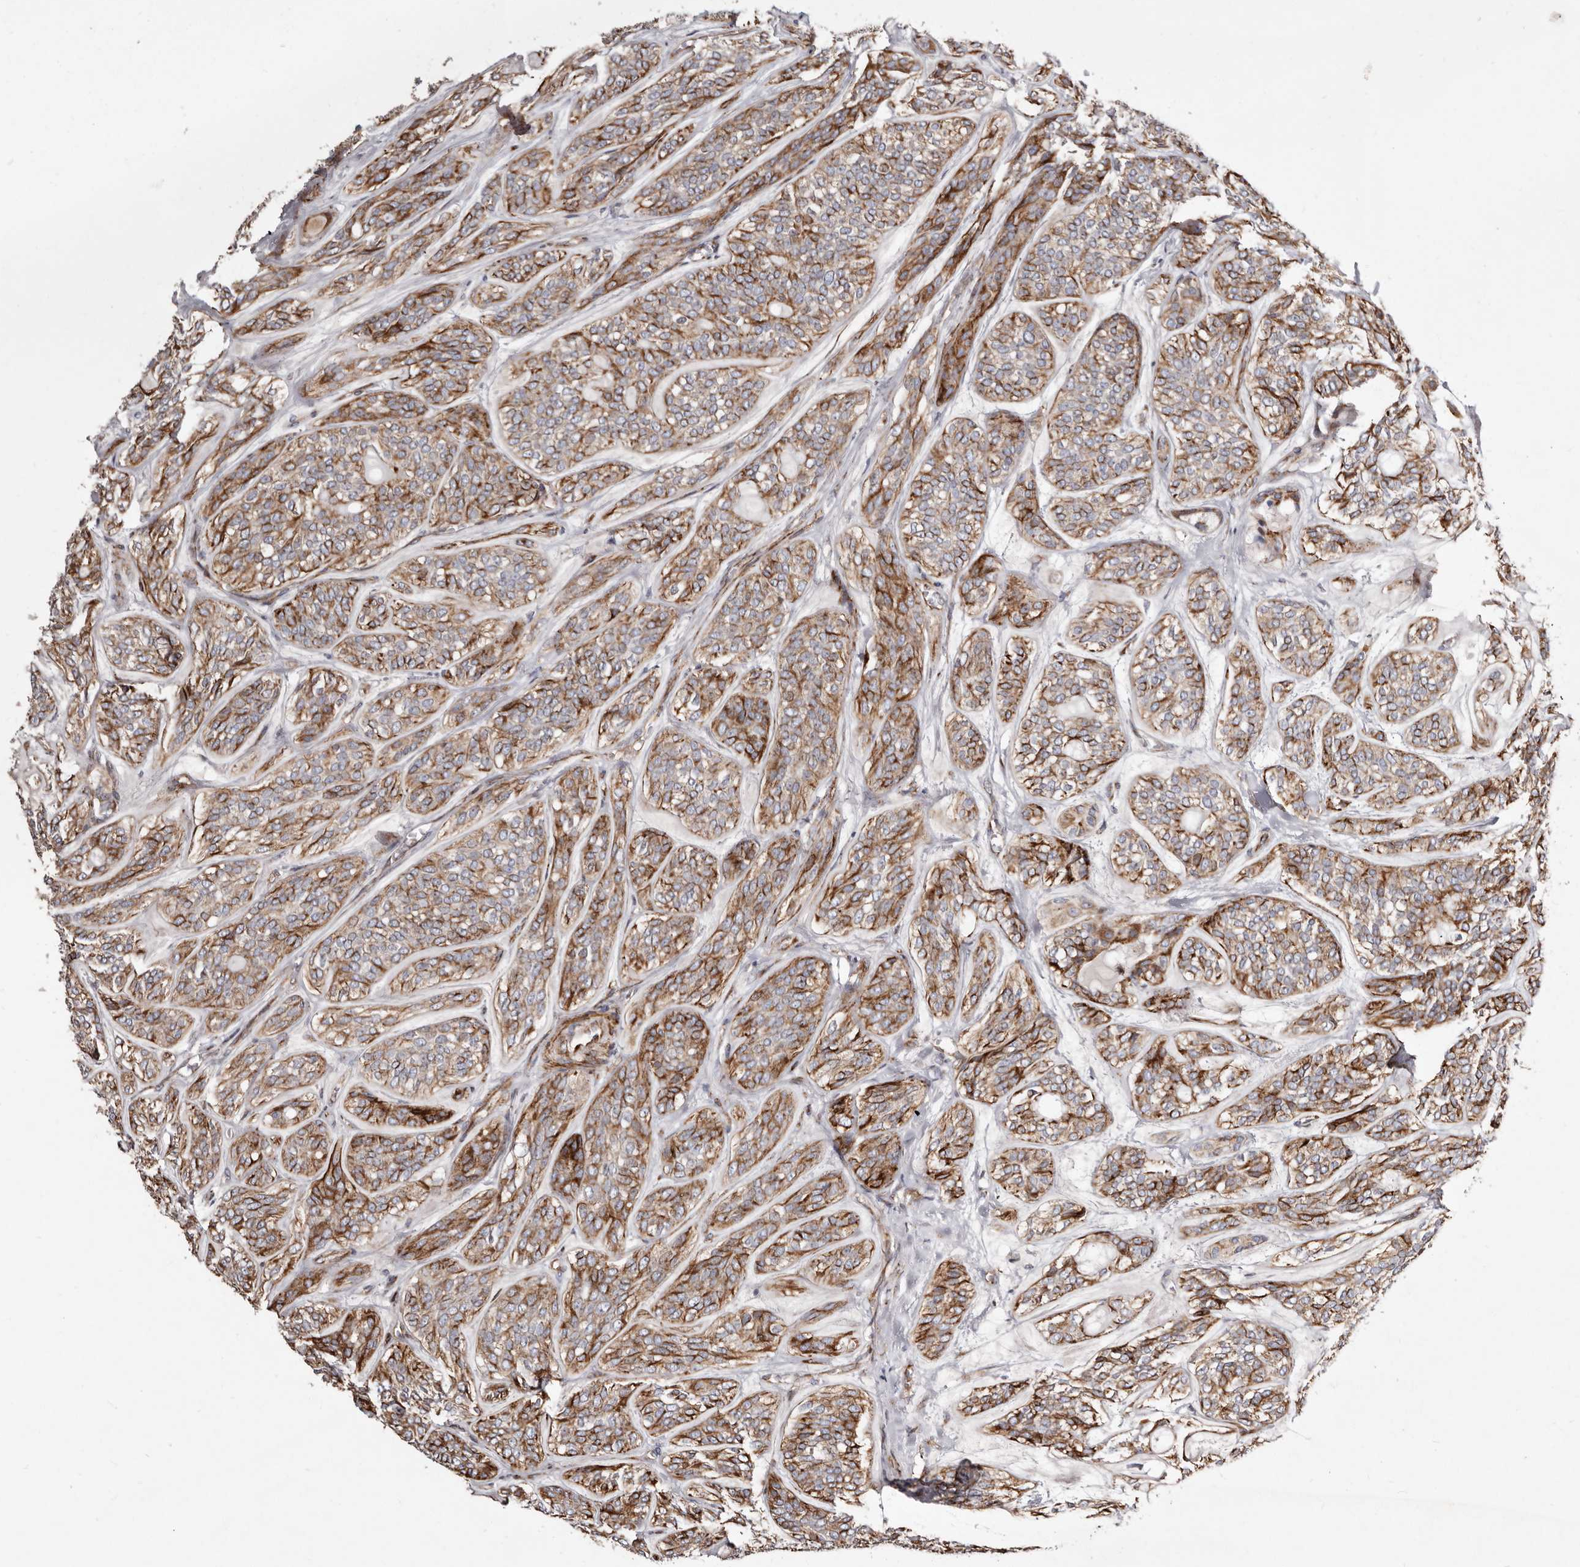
{"staining": {"intensity": "strong", "quantity": "25%-75%", "location": "cytoplasmic/membranous"}, "tissue": "head and neck cancer", "cell_type": "Tumor cells", "image_type": "cancer", "snomed": [{"axis": "morphology", "description": "Adenocarcinoma, NOS"}, {"axis": "topography", "description": "Head-Neck"}], "caption": "Brown immunohistochemical staining in head and neck cancer demonstrates strong cytoplasmic/membranous expression in approximately 25%-75% of tumor cells.", "gene": "TIMM17B", "patient": {"sex": "male", "age": 66}}